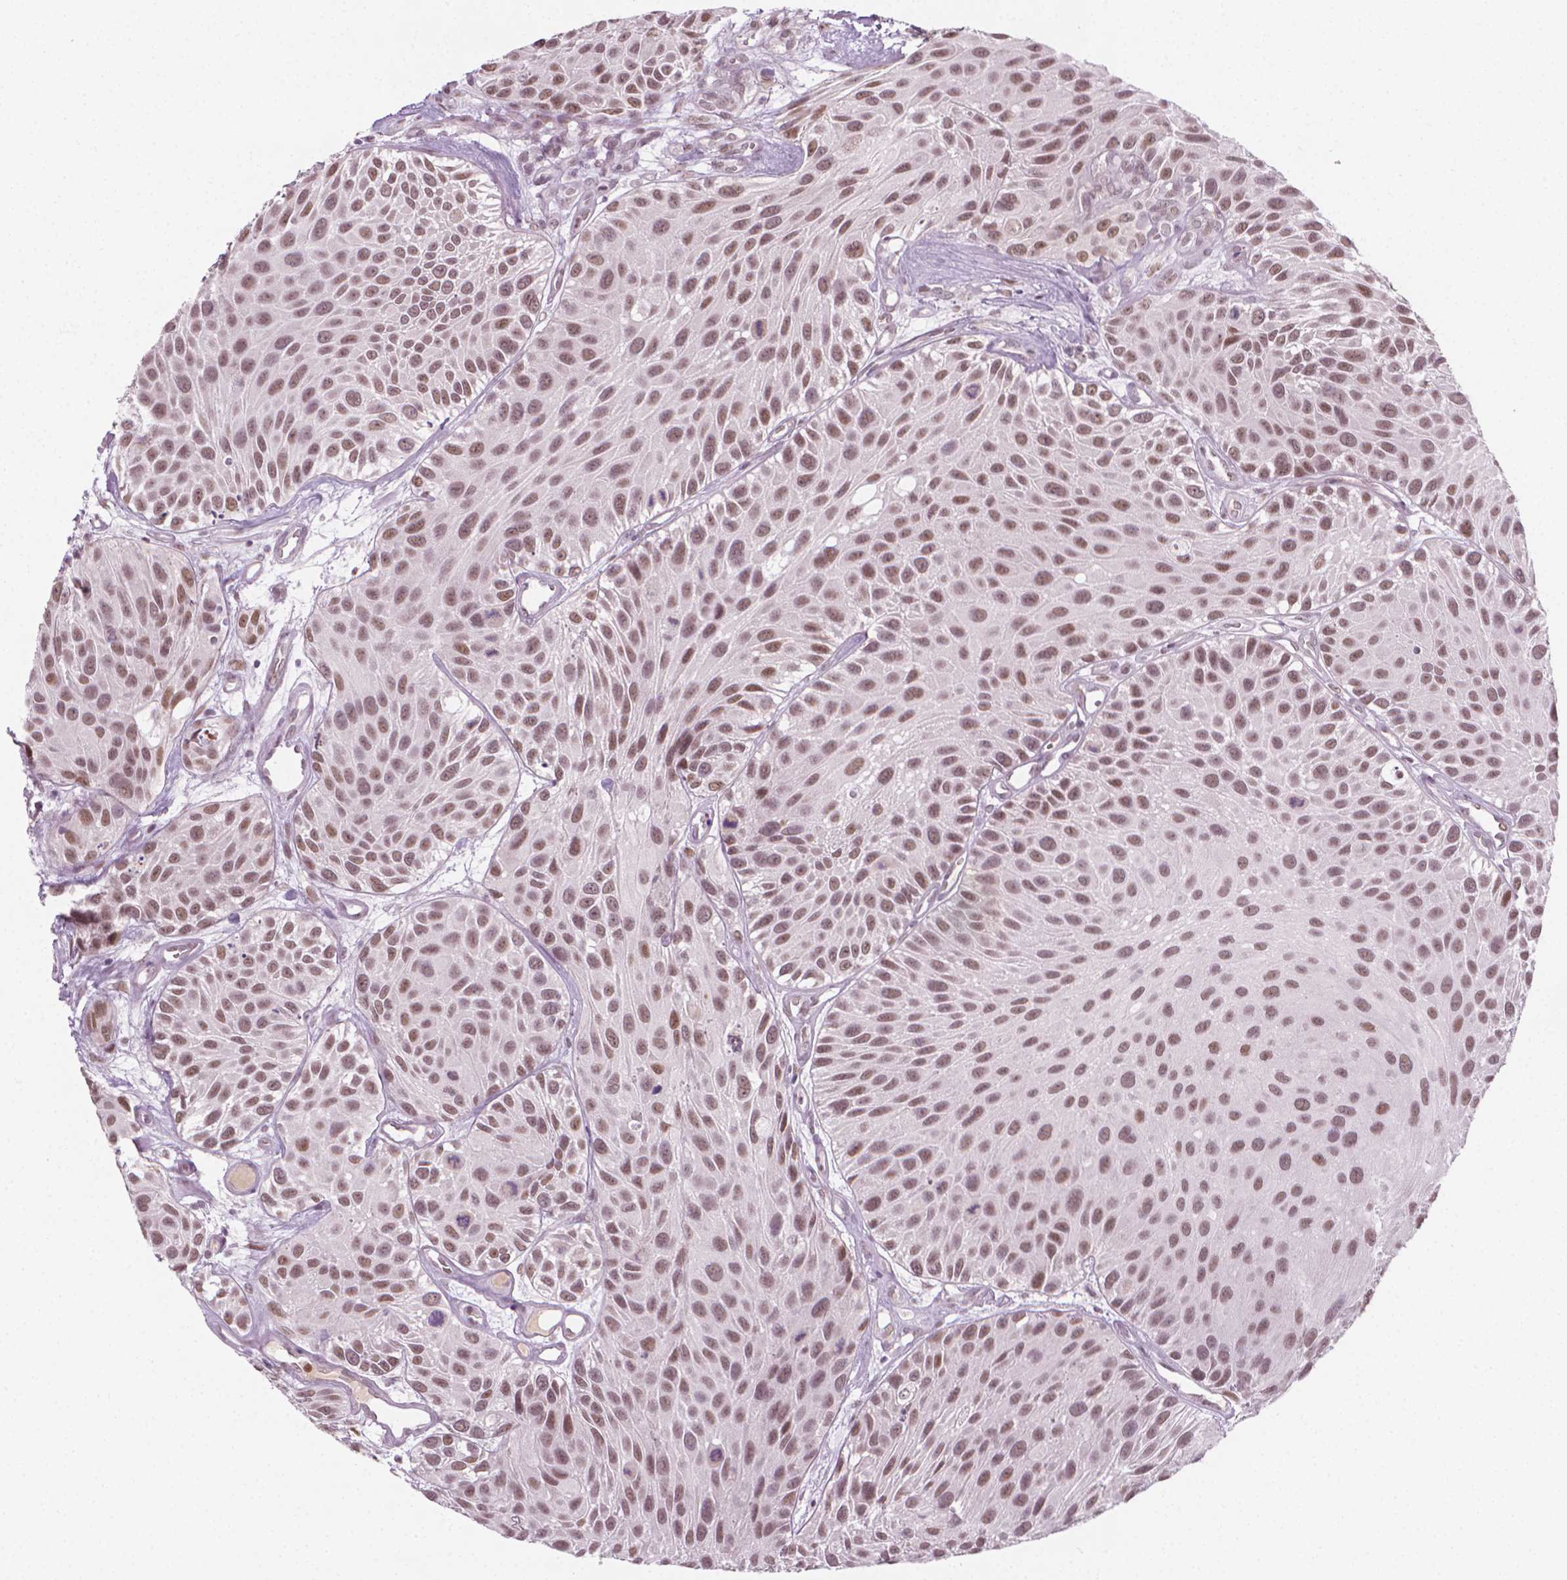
{"staining": {"intensity": "moderate", "quantity": ">75%", "location": "nuclear"}, "tissue": "urothelial cancer", "cell_type": "Tumor cells", "image_type": "cancer", "snomed": [{"axis": "morphology", "description": "Urothelial carcinoma, Low grade"}, {"axis": "topography", "description": "Urinary bladder"}], "caption": "A medium amount of moderate nuclear staining is present in approximately >75% of tumor cells in low-grade urothelial carcinoma tissue.", "gene": "CDKN1C", "patient": {"sex": "female", "age": 87}}